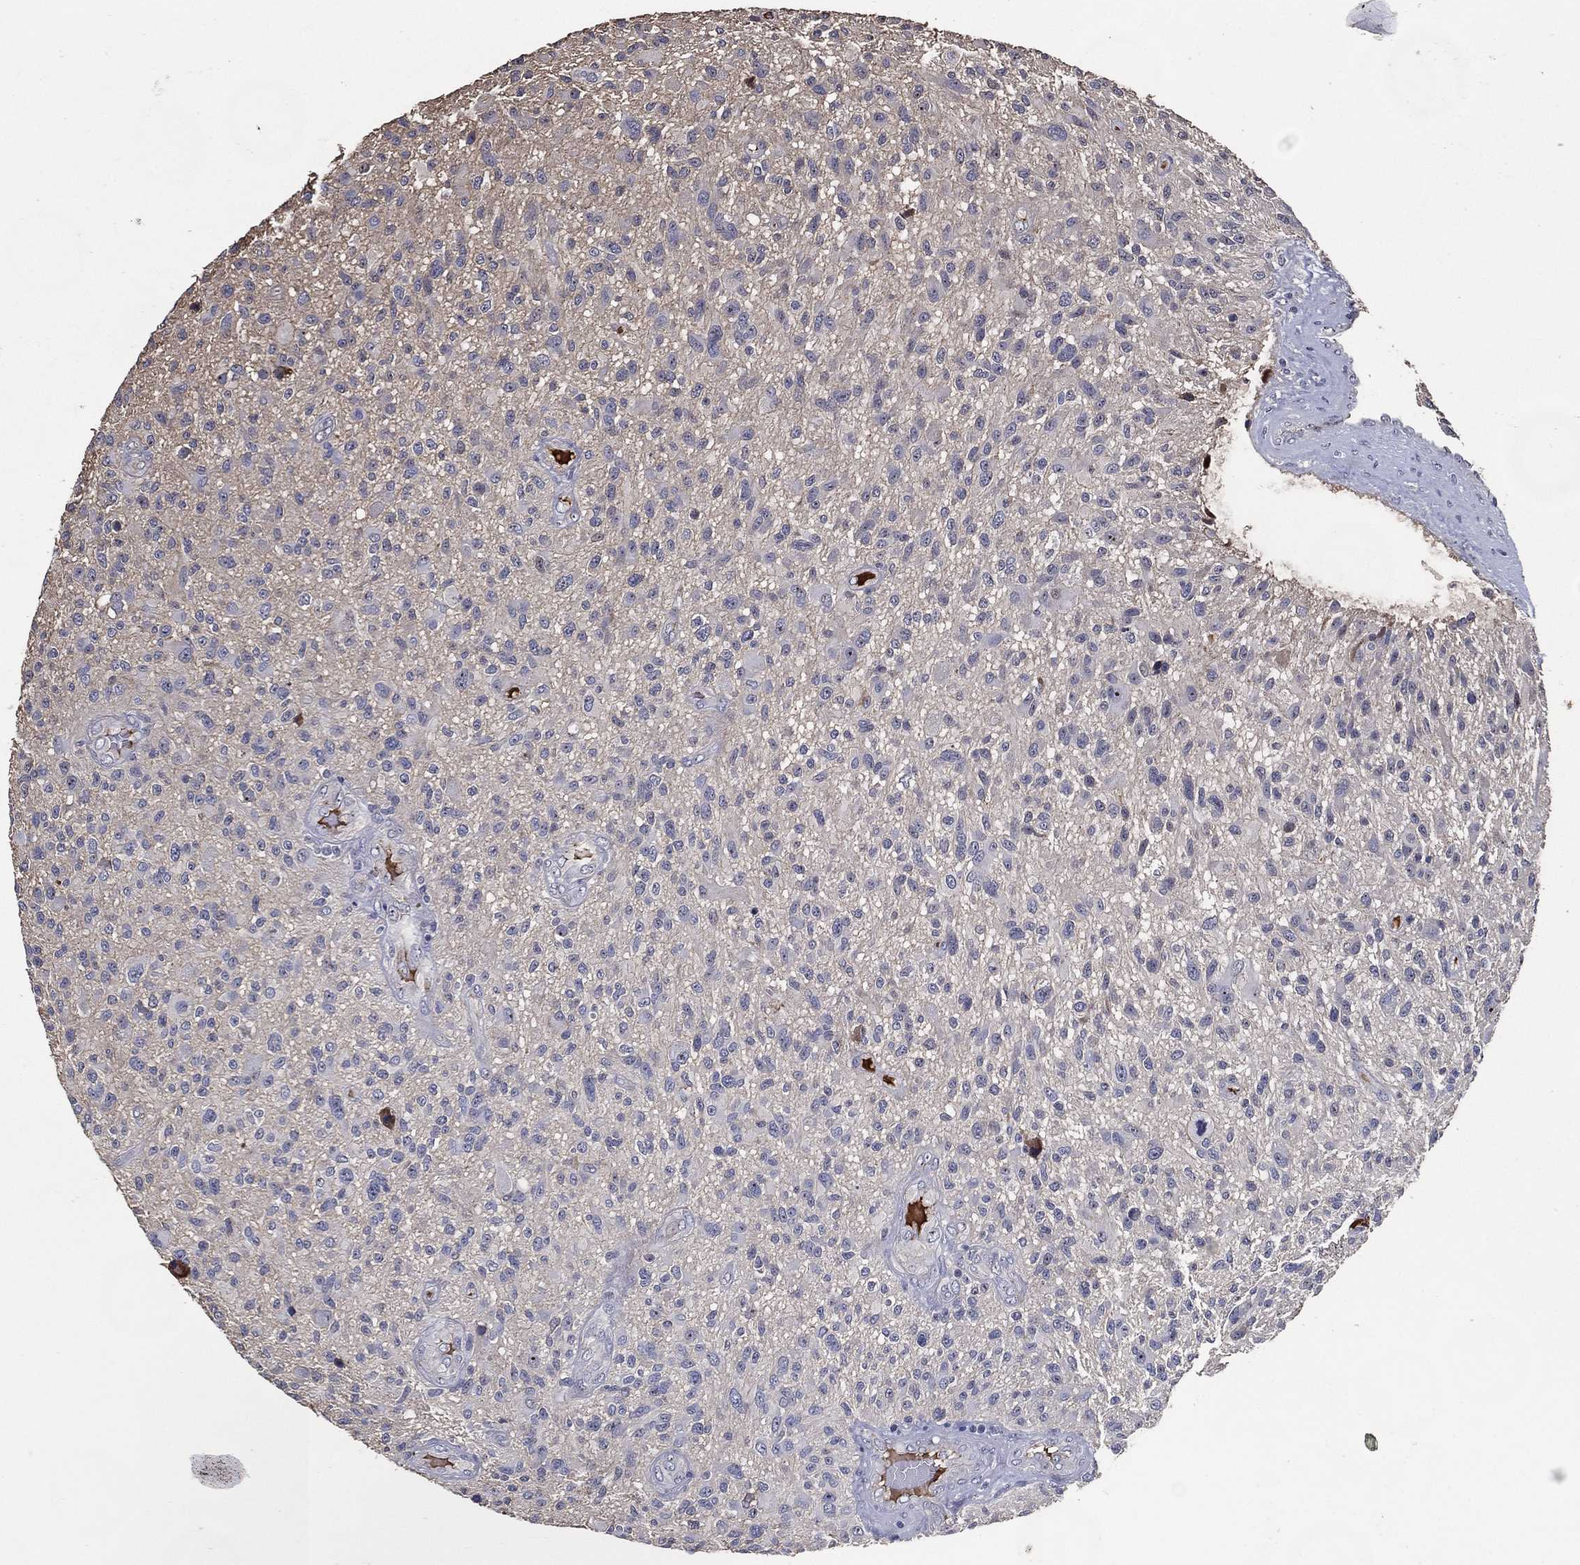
{"staining": {"intensity": "negative", "quantity": "none", "location": "none"}, "tissue": "glioma", "cell_type": "Tumor cells", "image_type": "cancer", "snomed": [{"axis": "morphology", "description": "Glioma, malignant, High grade"}, {"axis": "topography", "description": "Brain"}], "caption": "The histopathology image exhibits no significant expression in tumor cells of high-grade glioma (malignant).", "gene": "EFNA1", "patient": {"sex": "male", "age": 47}}